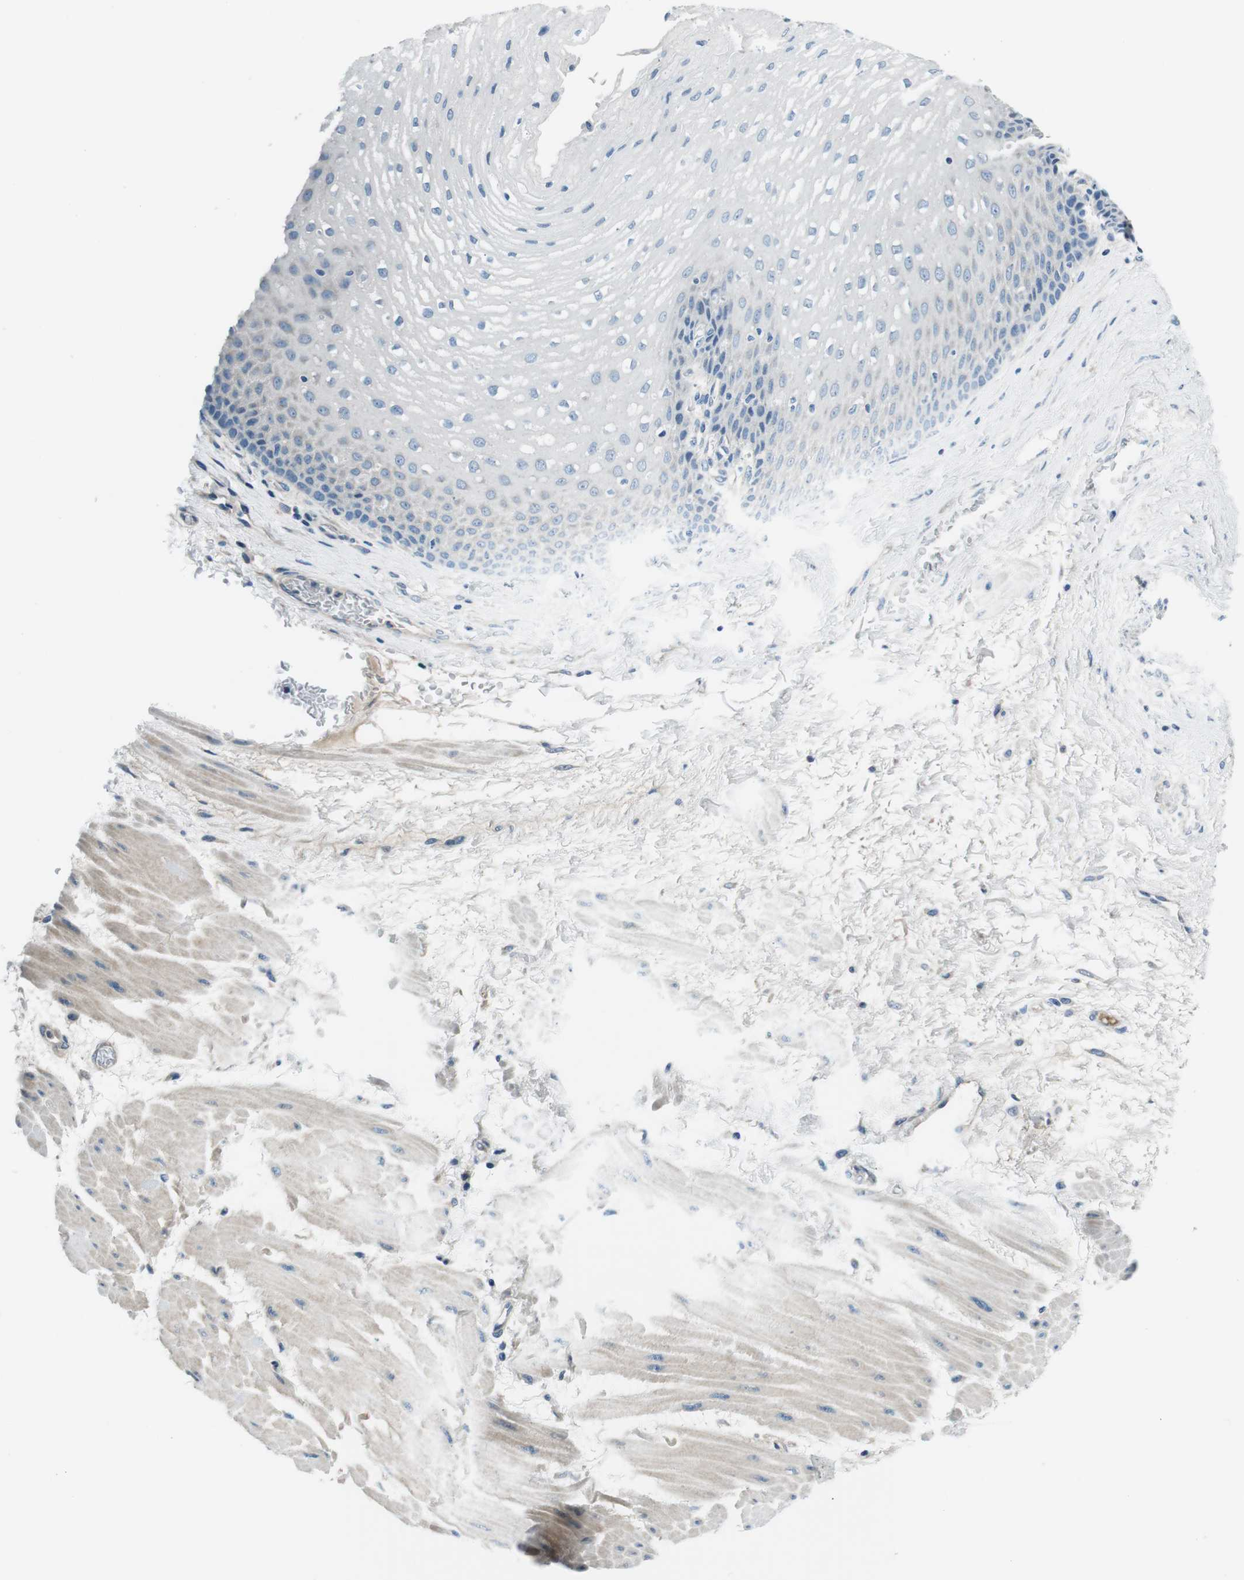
{"staining": {"intensity": "negative", "quantity": "none", "location": "none"}, "tissue": "esophagus", "cell_type": "Squamous epithelial cells", "image_type": "normal", "snomed": [{"axis": "morphology", "description": "Normal tissue, NOS"}, {"axis": "topography", "description": "Esophagus"}], "caption": "DAB immunohistochemical staining of benign human esophagus displays no significant expression in squamous epithelial cells. Nuclei are stained in blue.", "gene": "KCNJ5", "patient": {"sex": "male", "age": 48}}